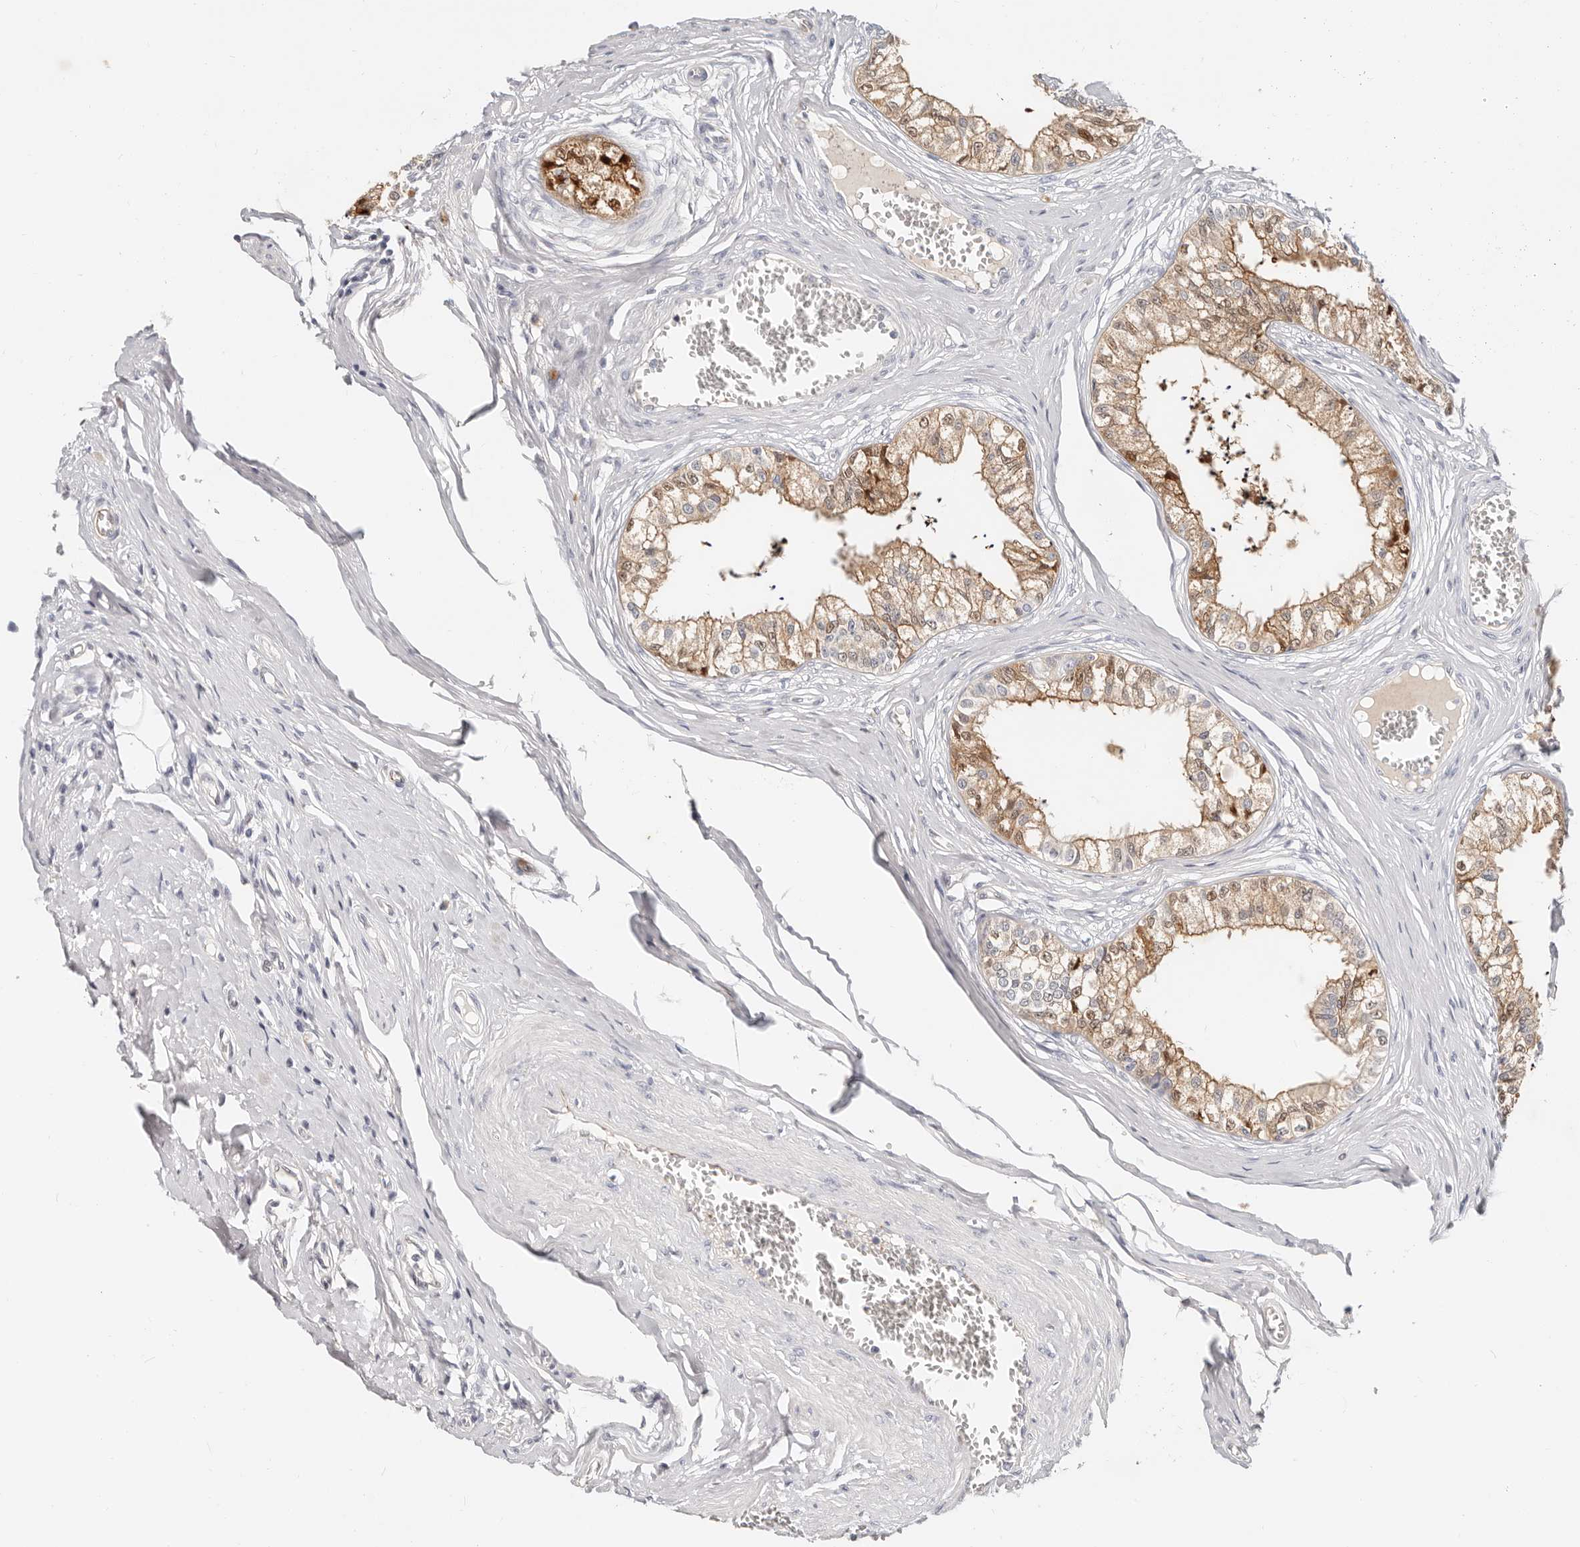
{"staining": {"intensity": "moderate", "quantity": "25%-75%", "location": "cytoplasmic/membranous,nuclear"}, "tissue": "epididymis", "cell_type": "Glandular cells", "image_type": "normal", "snomed": [{"axis": "morphology", "description": "Normal tissue, NOS"}, {"axis": "topography", "description": "Epididymis"}], "caption": "High-power microscopy captured an immunohistochemistry micrograph of unremarkable epididymis, revealing moderate cytoplasmic/membranous,nuclear expression in about 25%-75% of glandular cells.", "gene": "ZRANB1", "patient": {"sex": "male", "age": 79}}